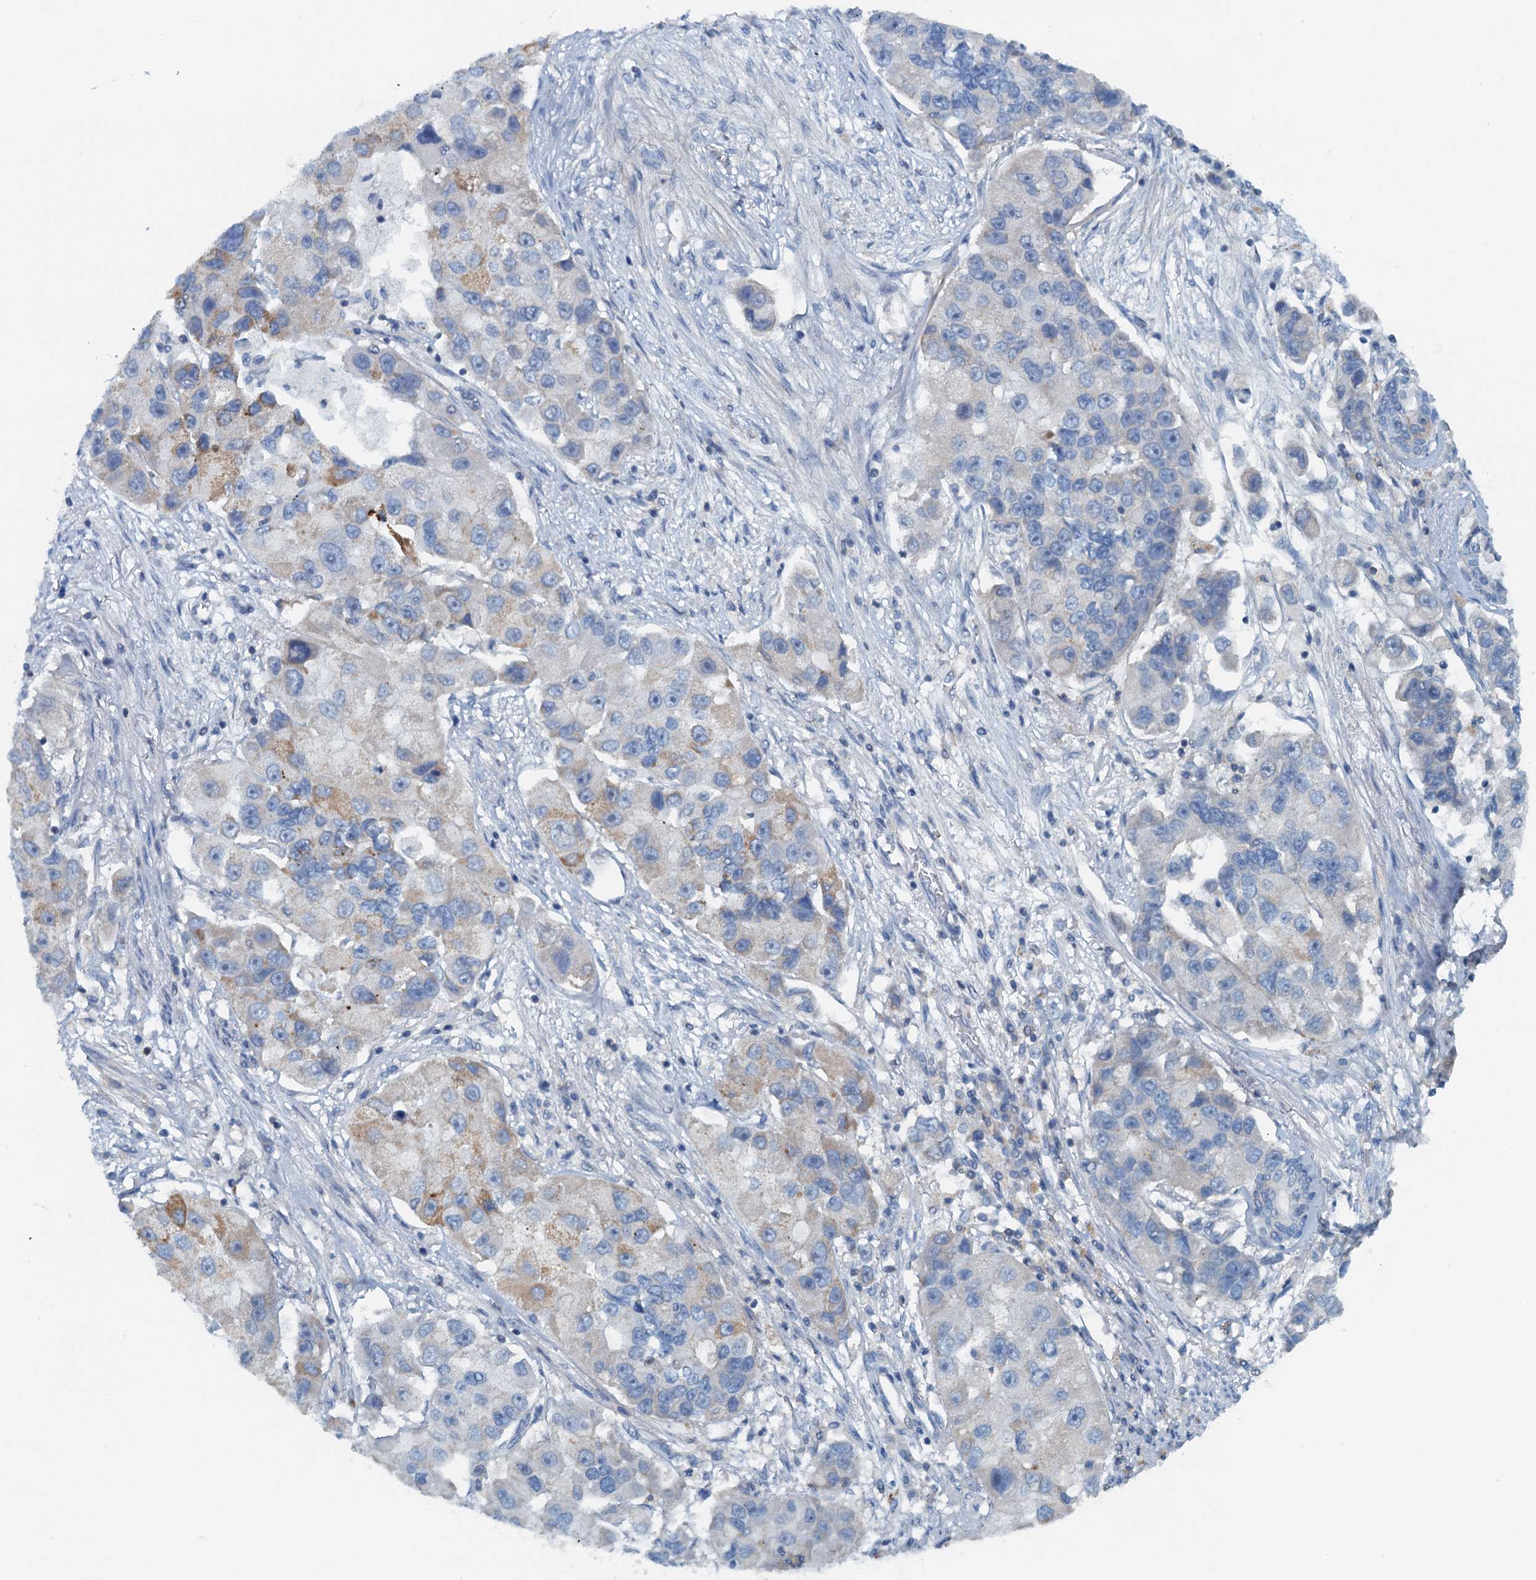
{"staining": {"intensity": "moderate", "quantity": "<25%", "location": "cytoplasmic/membranous"}, "tissue": "lung cancer", "cell_type": "Tumor cells", "image_type": "cancer", "snomed": [{"axis": "morphology", "description": "Adenocarcinoma, NOS"}, {"axis": "topography", "description": "Lung"}], "caption": "Immunohistochemistry (DAB (3,3'-diaminobenzidine)) staining of human adenocarcinoma (lung) exhibits moderate cytoplasmic/membranous protein expression in approximately <25% of tumor cells.", "gene": "THAP10", "patient": {"sex": "female", "age": 54}}